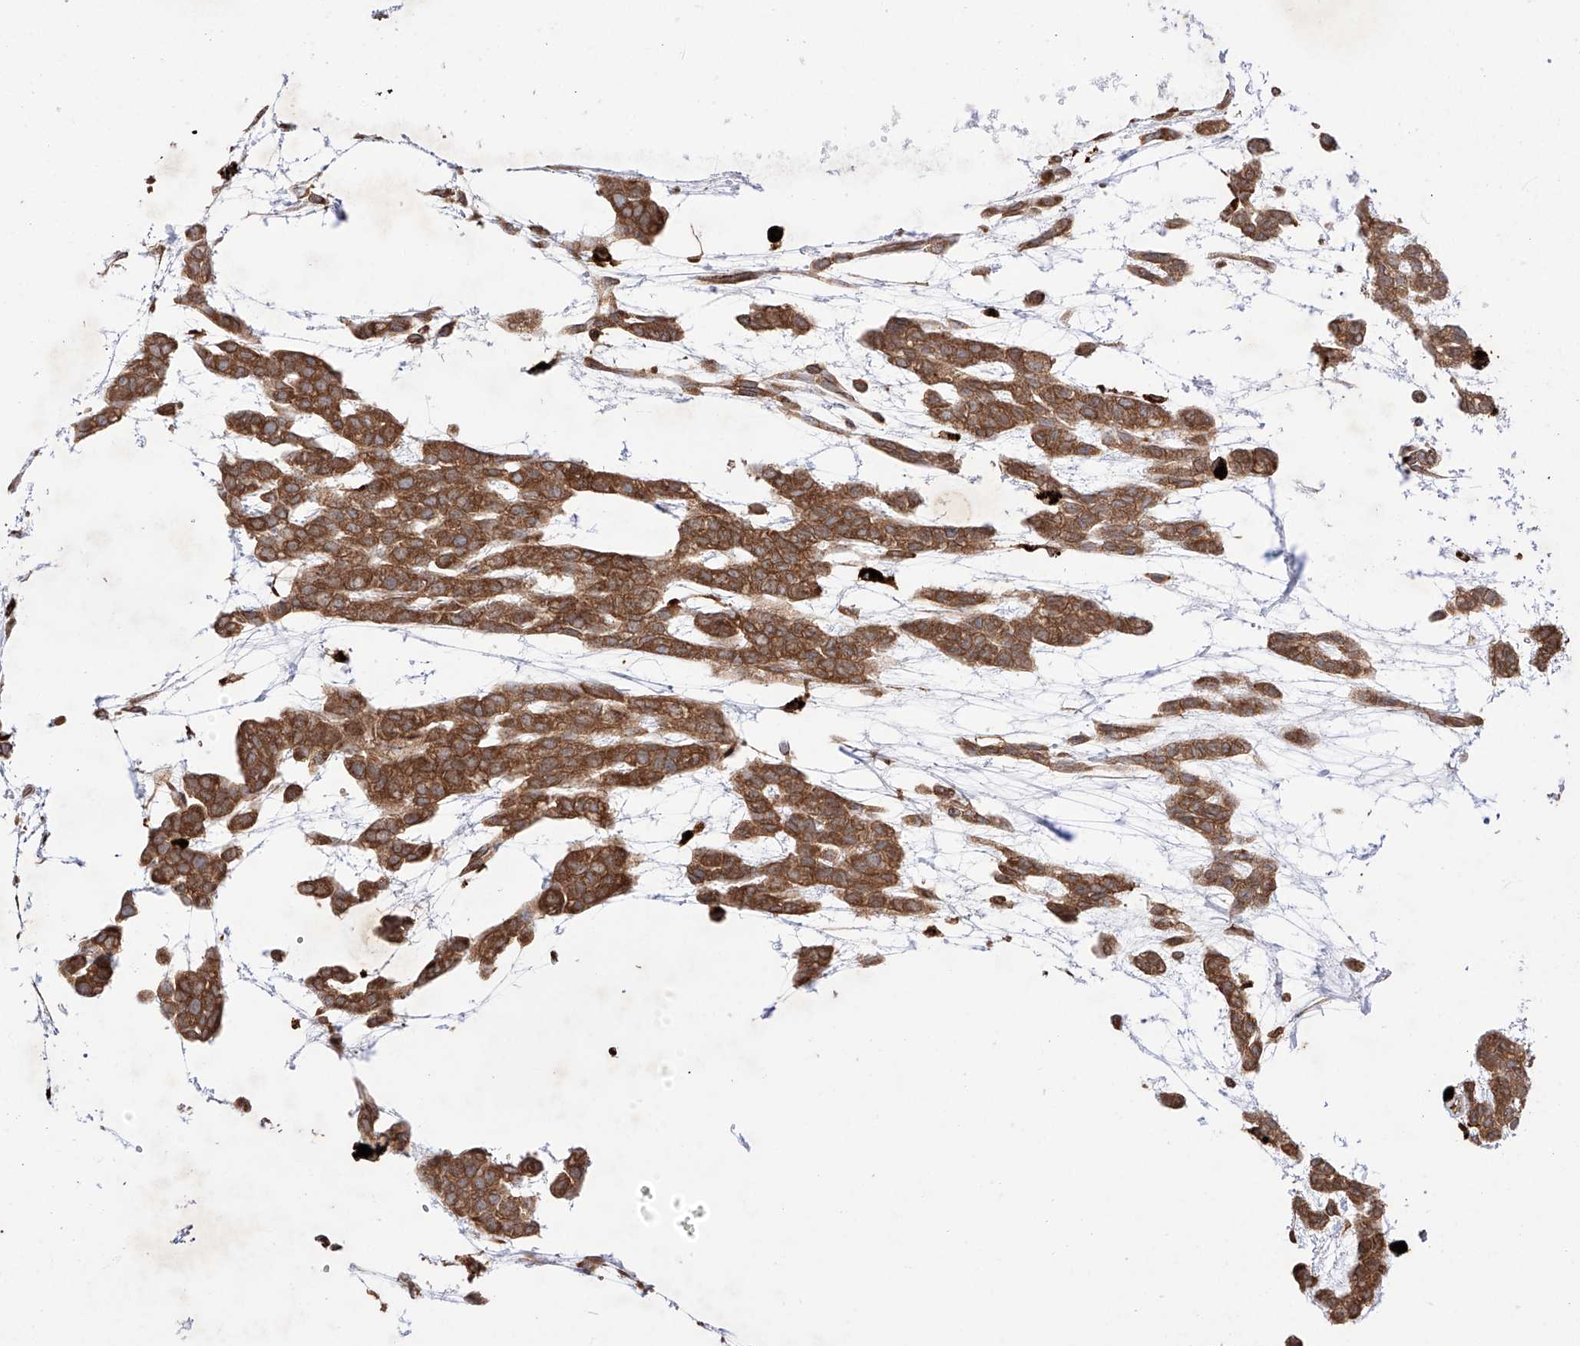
{"staining": {"intensity": "strong", "quantity": ">75%", "location": "cytoplasmic/membranous"}, "tissue": "head and neck cancer", "cell_type": "Tumor cells", "image_type": "cancer", "snomed": [{"axis": "morphology", "description": "Adenocarcinoma, NOS"}, {"axis": "morphology", "description": "Adenoma, NOS"}, {"axis": "topography", "description": "Head-Neck"}], "caption": "Immunohistochemical staining of adenocarcinoma (head and neck) shows strong cytoplasmic/membranous protein positivity in approximately >75% of tumor cells.", "gene": "YKT6", "patient": {"sex": "female", "age": 55}}